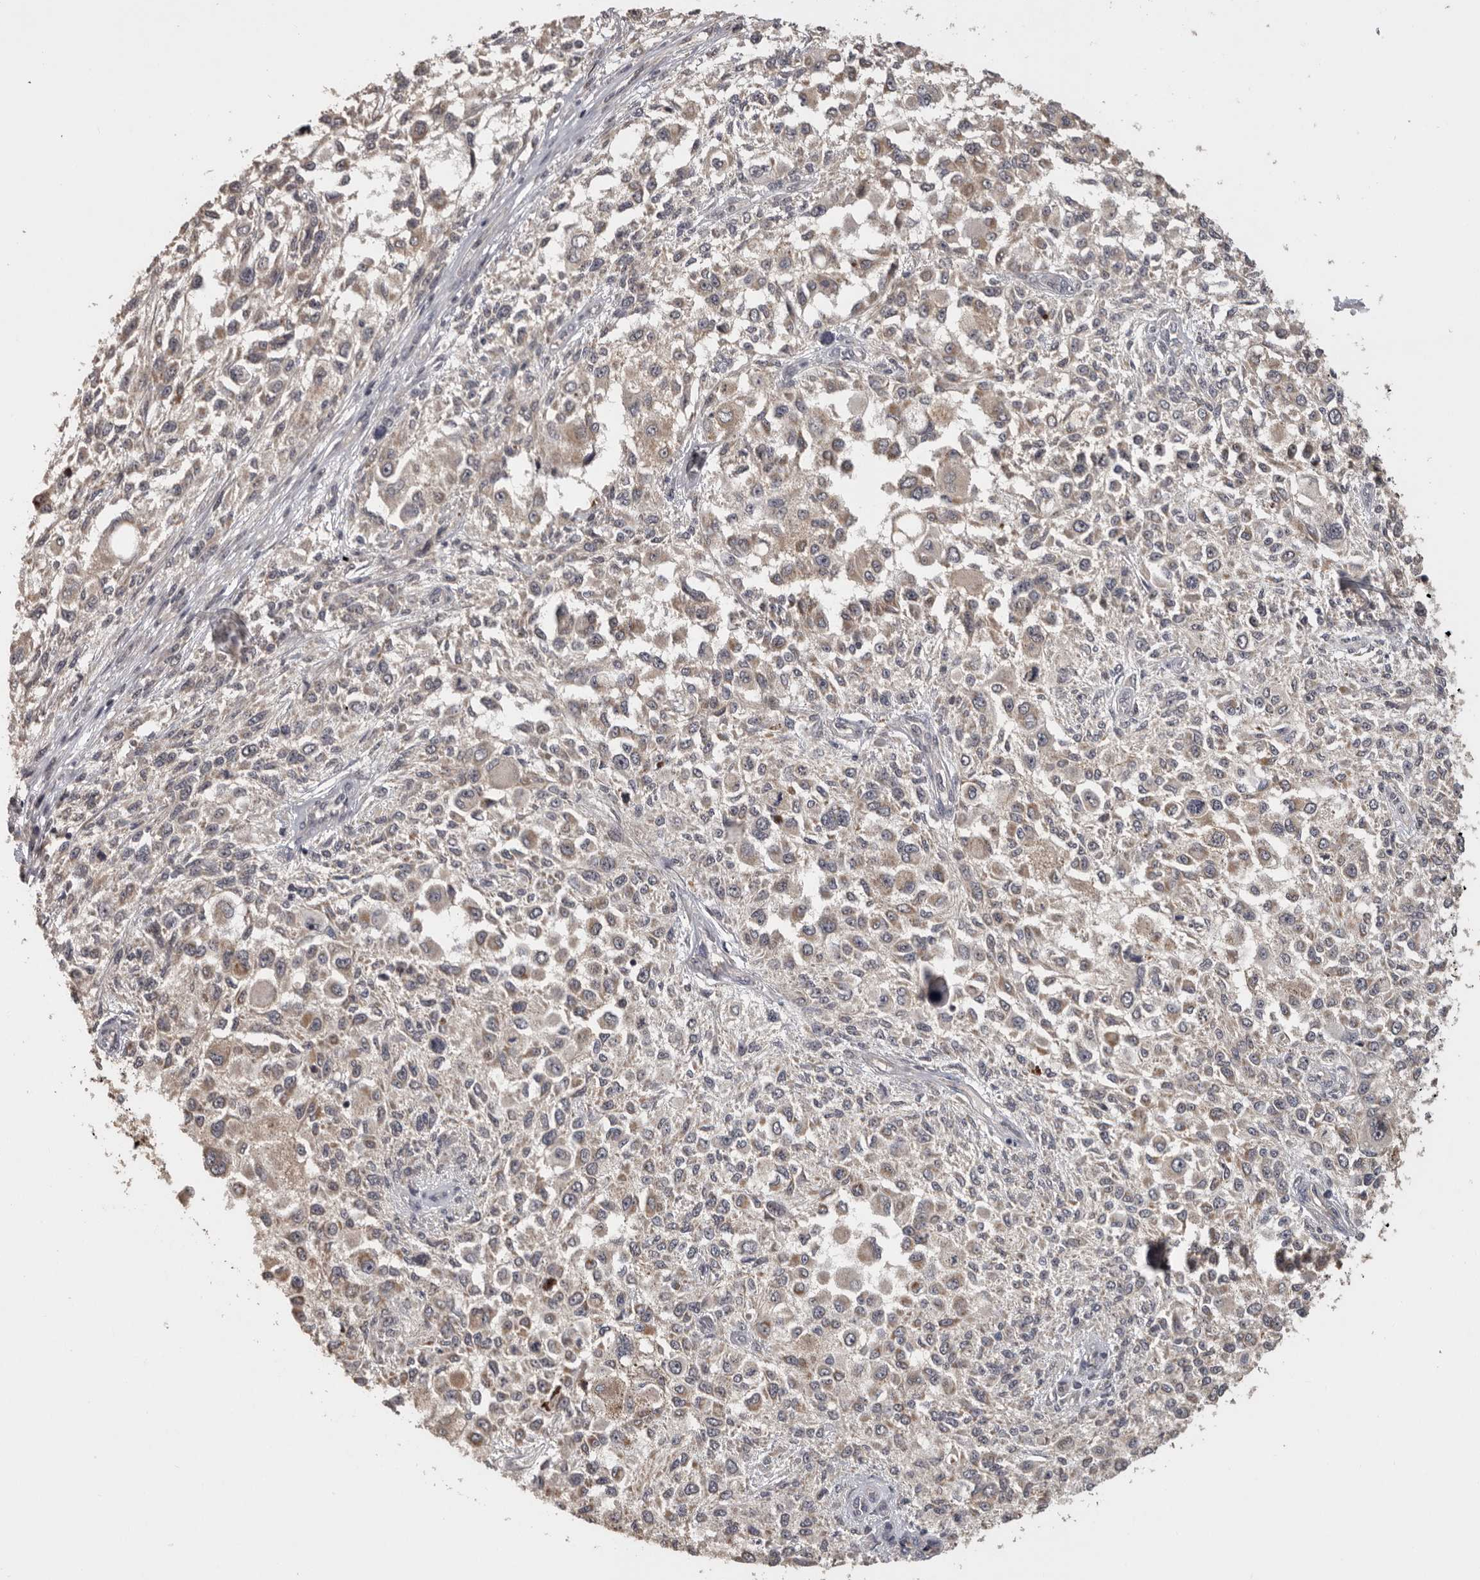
{"staining": {"intensity": "weak", "quantity": "<25%", "location": "cytoplasmic/membranous"}, "tissue": "melanoma", "cell_type": "Tumor cells", "image_type": "cancer", "snomed": [{"axis": "morphology", "description": "Necrosis, NOS"}, {"axis": "morphology", "description": "Malignant melanoma, NOS"}, {"axis": "topography", "description": "Skin"}], "caption": "A photomicrograph of melanoma stained for a protein reveals no brown staining in tumor cells.", "gene": "BAIAP2", "patient": {"sex": "female", "age": 87}}